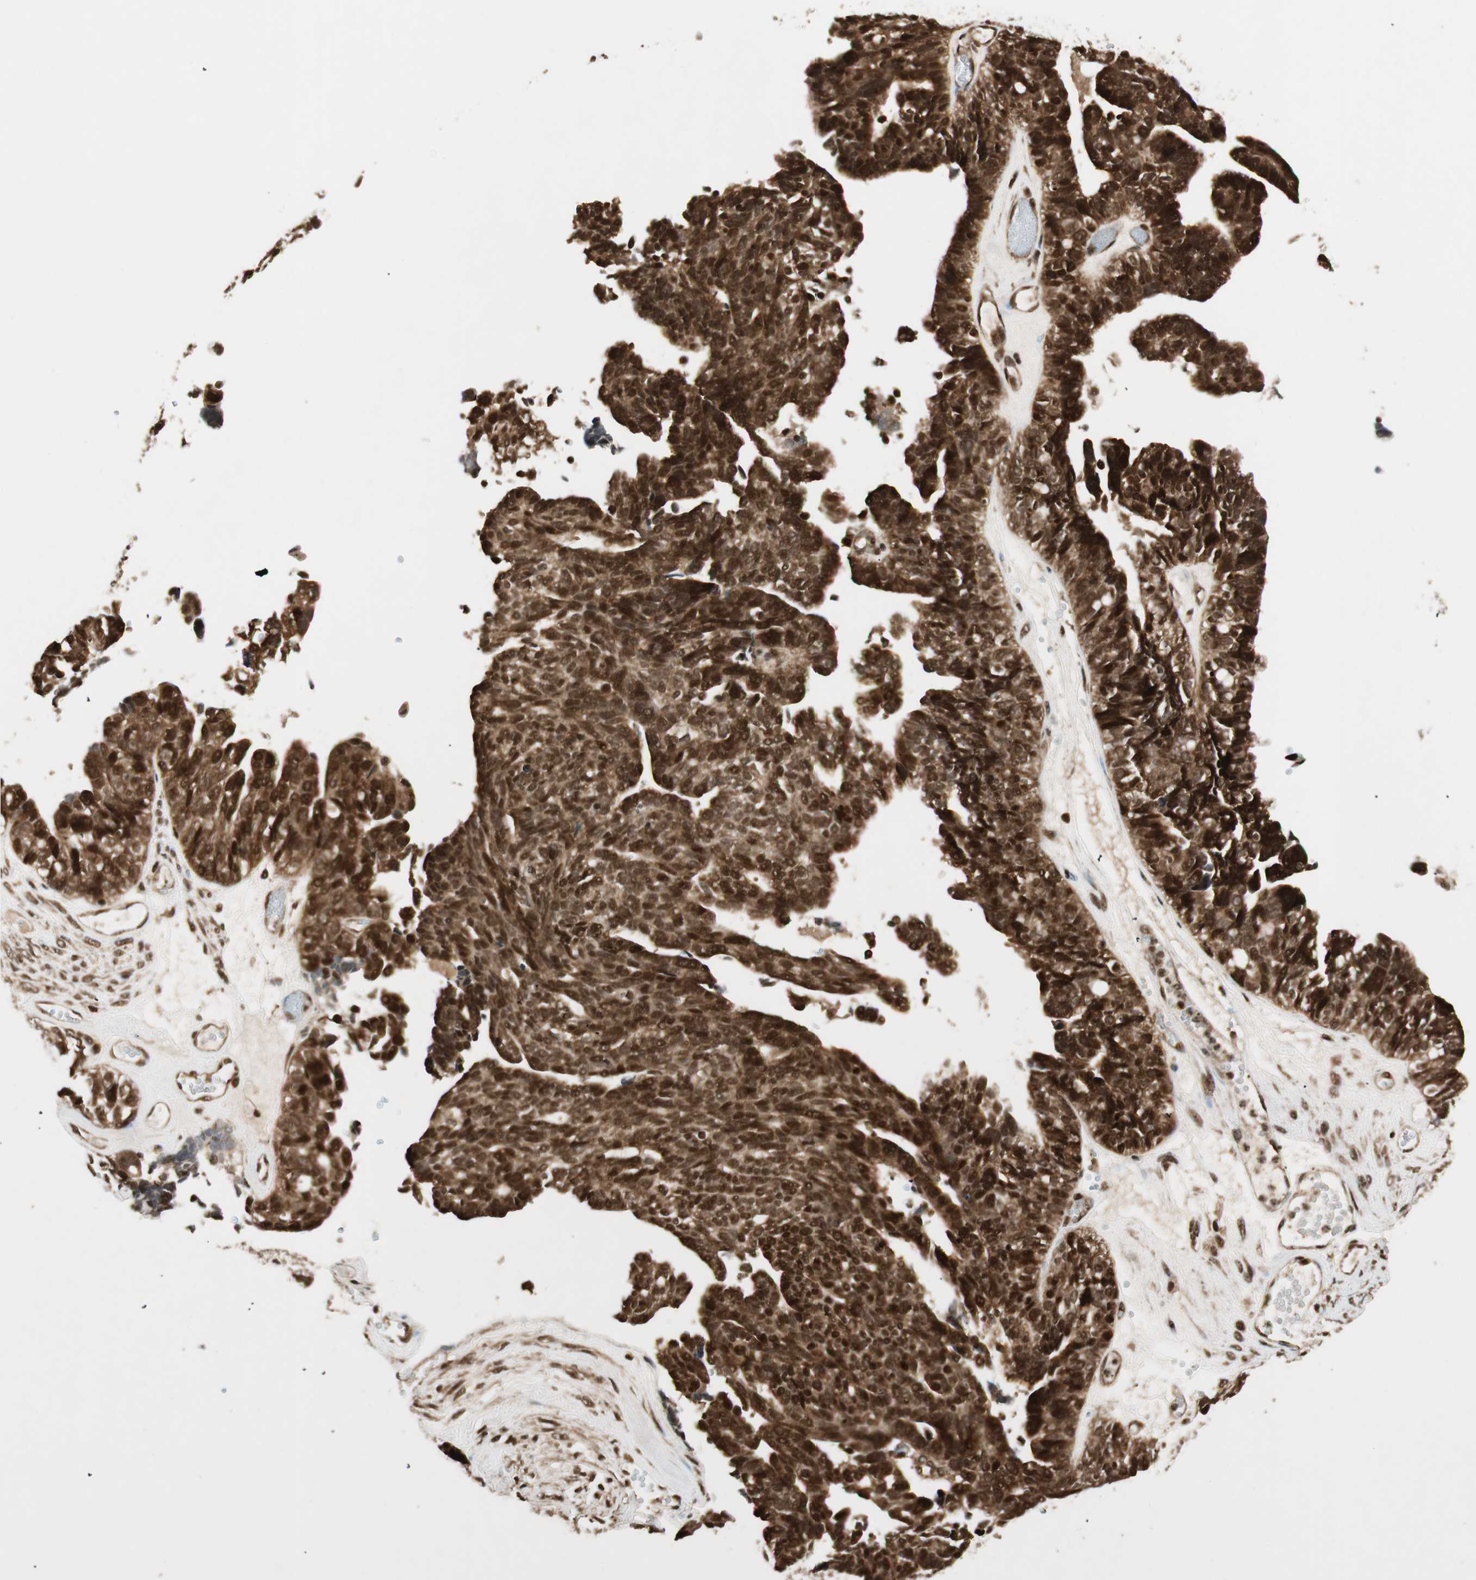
{"staining": {"intensity": "strong", "quantity": ">75%", "location": "cytoplasmic/membranous,nuclear"}, "tissue": "ovarian cancer", "cell_type": "Tumor cells", "image_type": "cancer", "snomed": [{"axis": "morphology", "description": "Cystadenocarcinoma, serous, NOS"}, {"axis": "topography", "description": "Ovary"}], "caption": "Tumor cells show high levels of strong cytoplasmic/membranous and nuclear positivity in about >75% of cells in human ovarian serous cystadenocarcinoma.", "gene": "RPA3", "patient": {"sex": "female", "age": 79}}